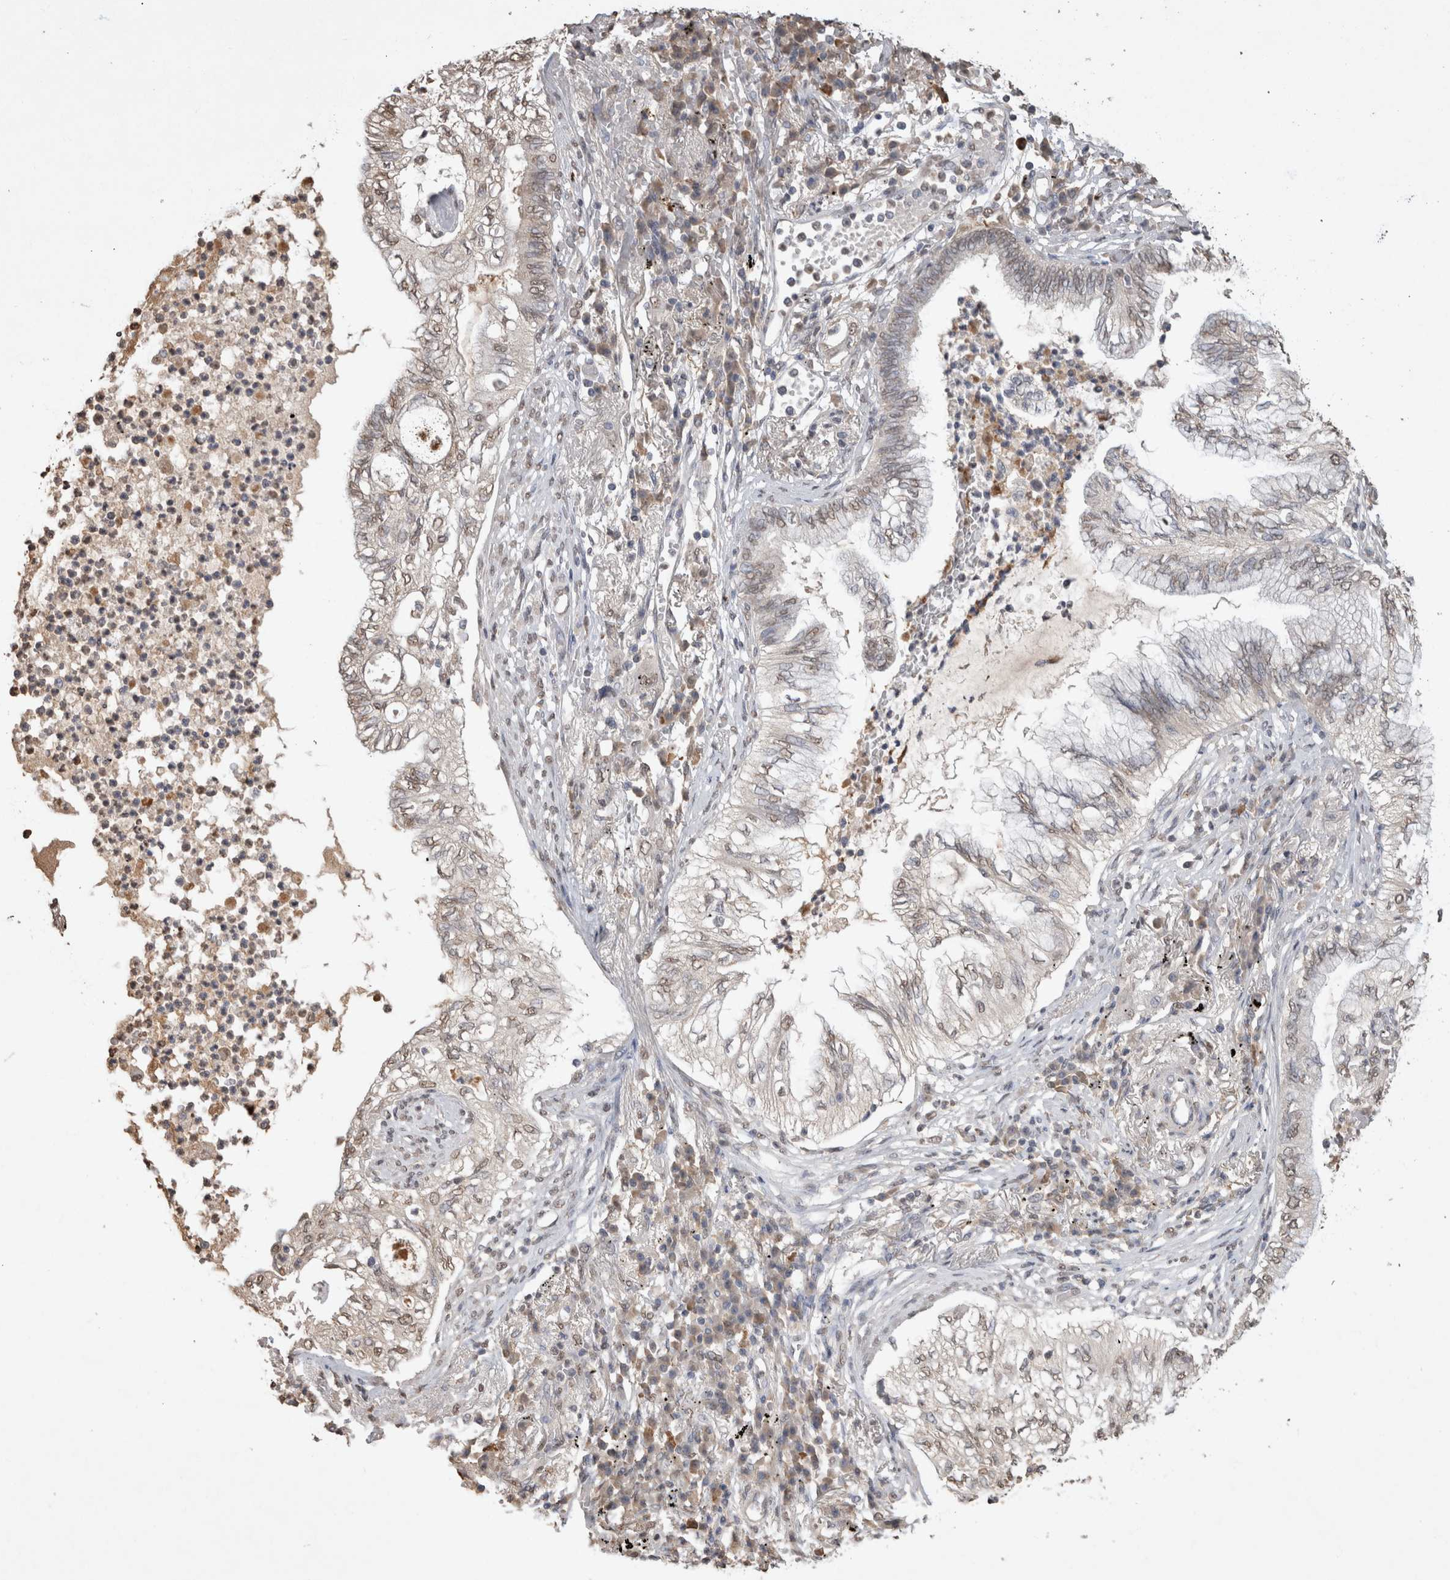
{"staining": {"intensity": "weak", "quantity": "<25%", "location": "nuclear"}, "tissue": "lung cancer", "cell_type": "Tumor cells", "image_type": "cancer", "snomed": [{"axis": "morphology", "description": "Normal tissue, NOS"}, {"axis": "morphology", "description": "Adenocarcinoma, NOS"}, {"axis": "topography", "description": "Bronchus"}, {"axis": "topography", "description": "Lung"}], "caption": "This histopathology image is of lung cancer stained with immunohistochemistry to label a protein in brown with the nuclei are counter-stained blue. There is no staining in tumor cells. Brightfield microscopy of immunohistochemistry stained with DAB (brown) and hematoxylin (blue), captured at high magnification.", "gene": "MLX", "patient": {"sex": "female", "age": 70}}